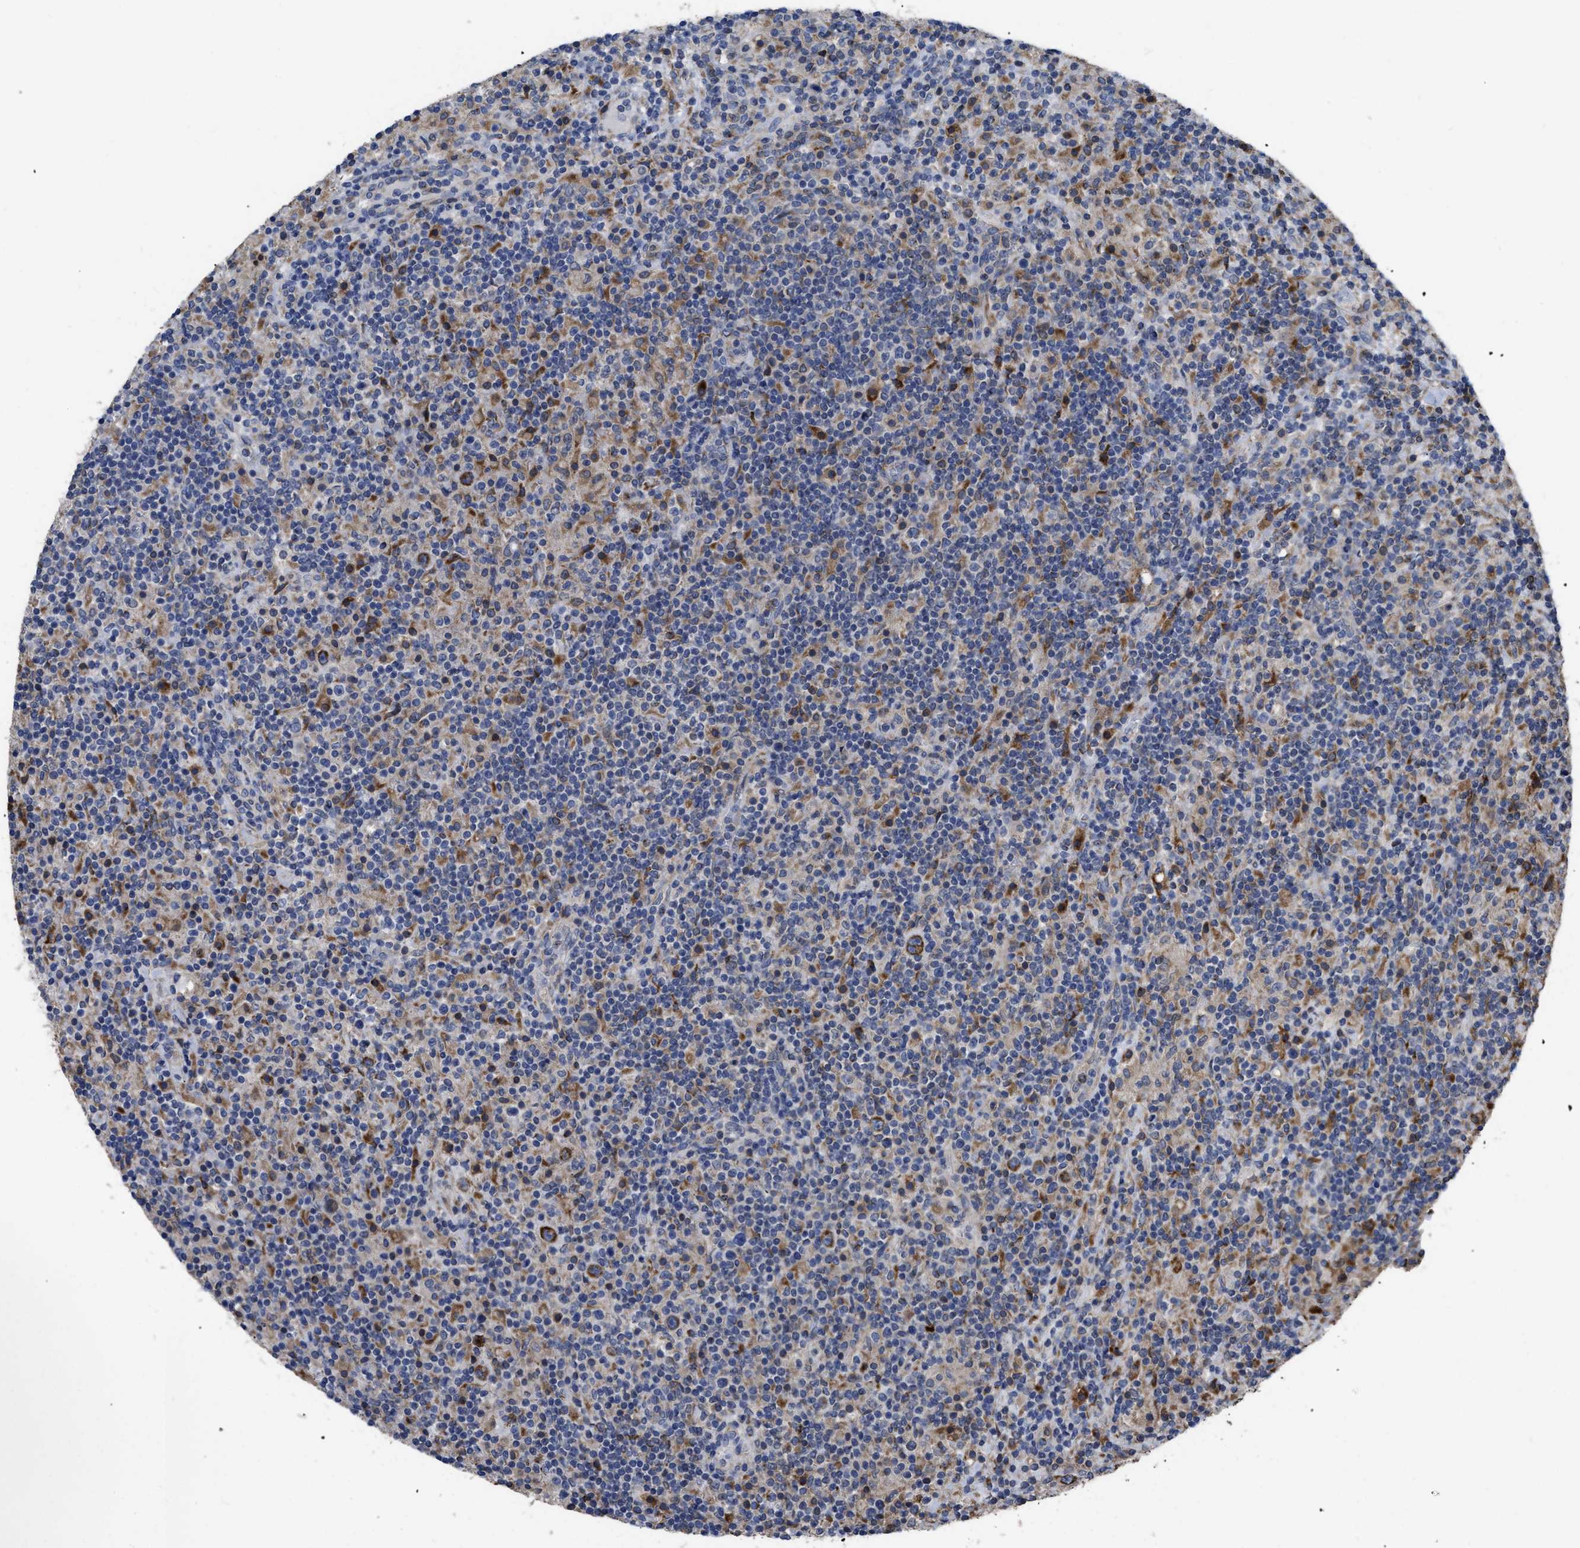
{"staining": {"intensity": "strong", "quantity": ">75%", "location": "cytoplasmic/membranous"}, "tissue": "lymphoma", "cell_type": "Tumor cells", "image_type": "cancer", "snomed": [{"axis": "morphology", "description": "Hodgkin's disease, NOS"}, {"axis": "topography", "description": "Lymph node"}], "caption": "A brown stain highlights strong cytoplasmic/membranous expression of a protein in human lymphoma tumor cells. (brown staining indicates protein expression, while blue staining denotes nuclei).", "gene": "AK2", "patient": {"sex": "male", "age": 70}}